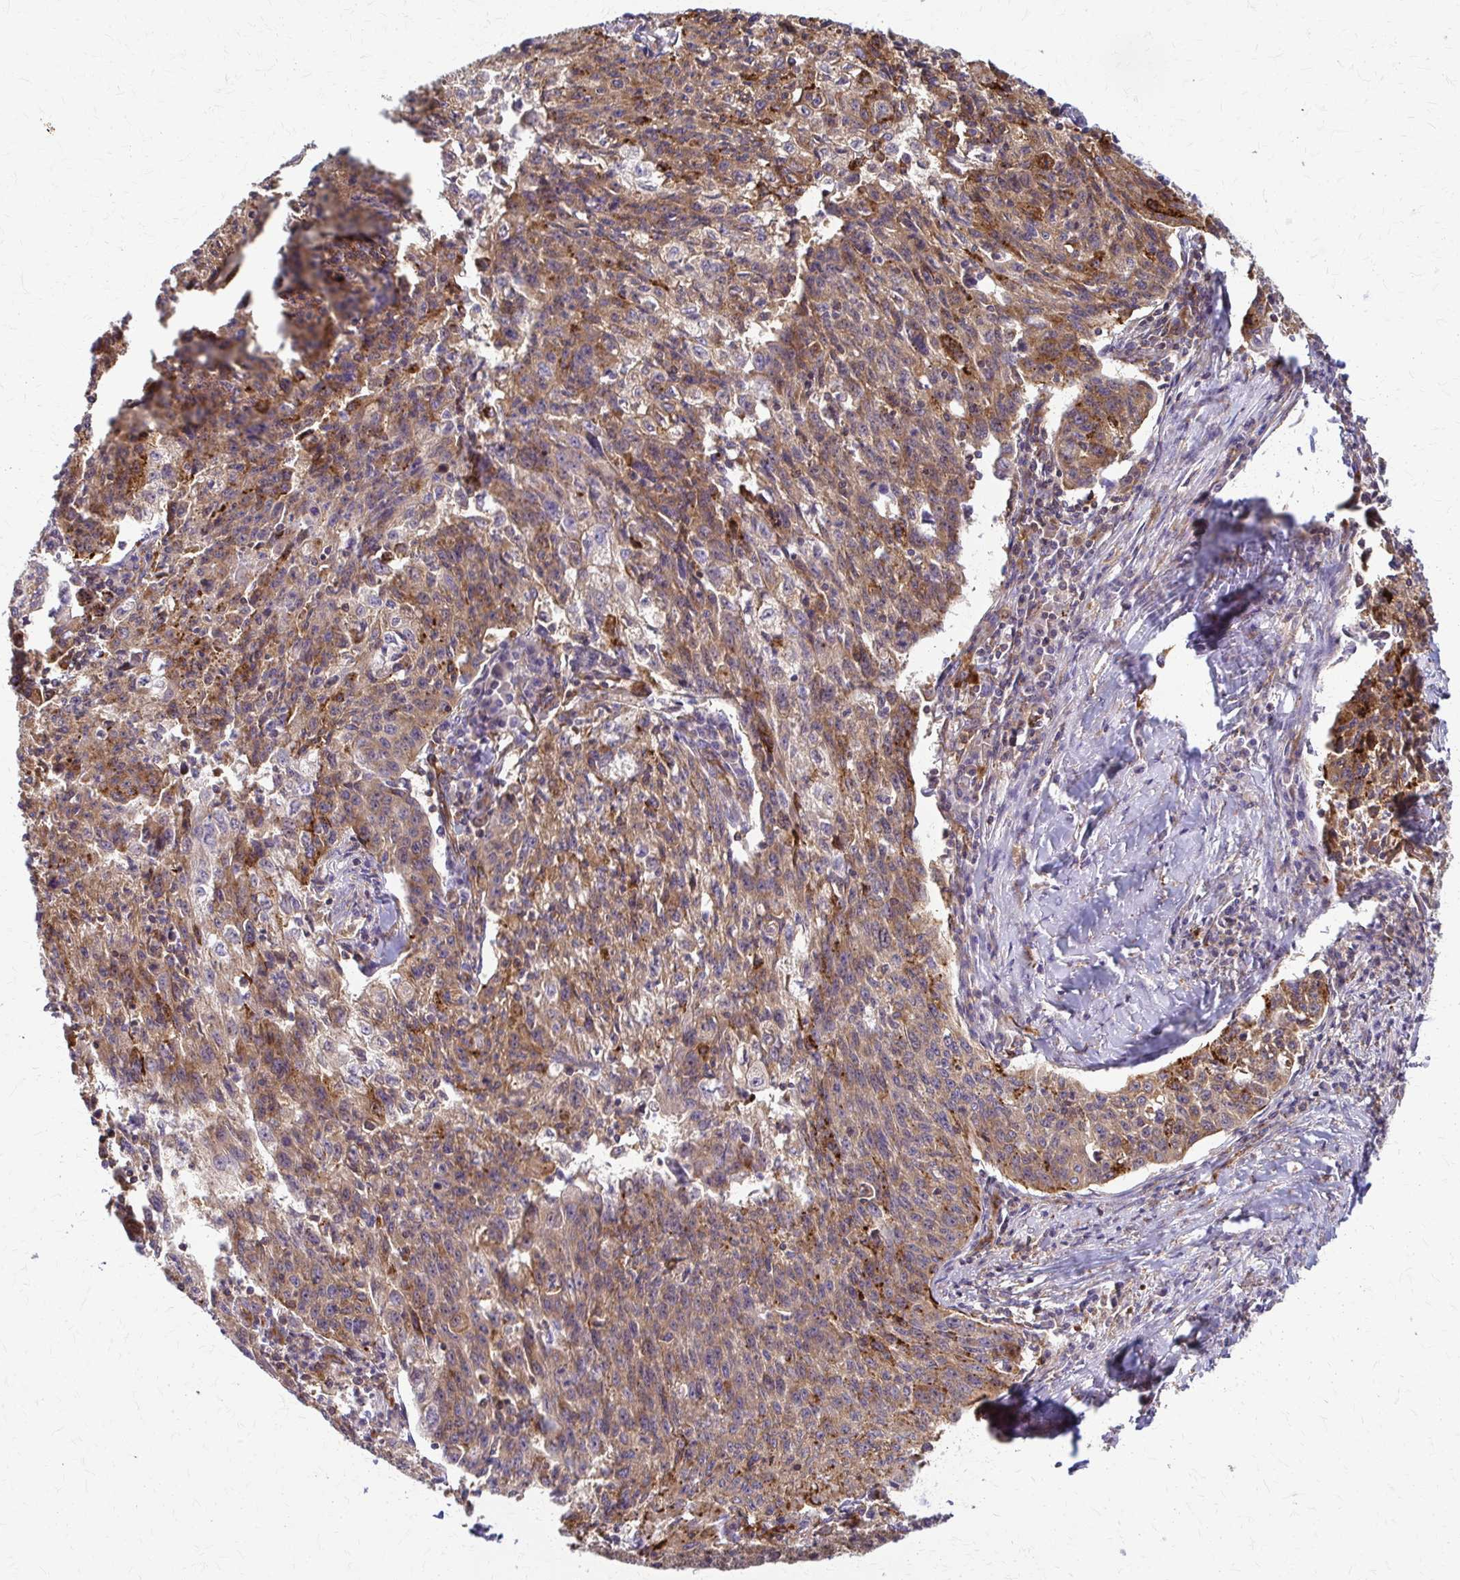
{"staining": {"intensity": "moderate", "quantity": ">75%", "location": "cytoplasmic/membranous"}, "tissue": "lung cancer", "cell_type": "Tumor cells", "image_type": "cancer", "snomed": [{"axis": "morphology", "description": "Squamous cell carcinoma, NOS"}, {"axis": "morphology", "description": "Squamous cell carcinoma, metastatic, NOS"}, {"axis": "topography", "description": "Bronchus"}, {"axis": "topography", "description": "Lung"}], "caption": "Immunohistochemistry (IHC) of lung cancer (squamous cell carcinoma) demonstrates medium levels of moderate cytoplasmic/membranous expression in approximately >75% of tumor cells. The protein is shown in brown color, while the nuclei are stained blue.", "gene": "WASF2", "patient": {"sex": "male", "age": 62}}